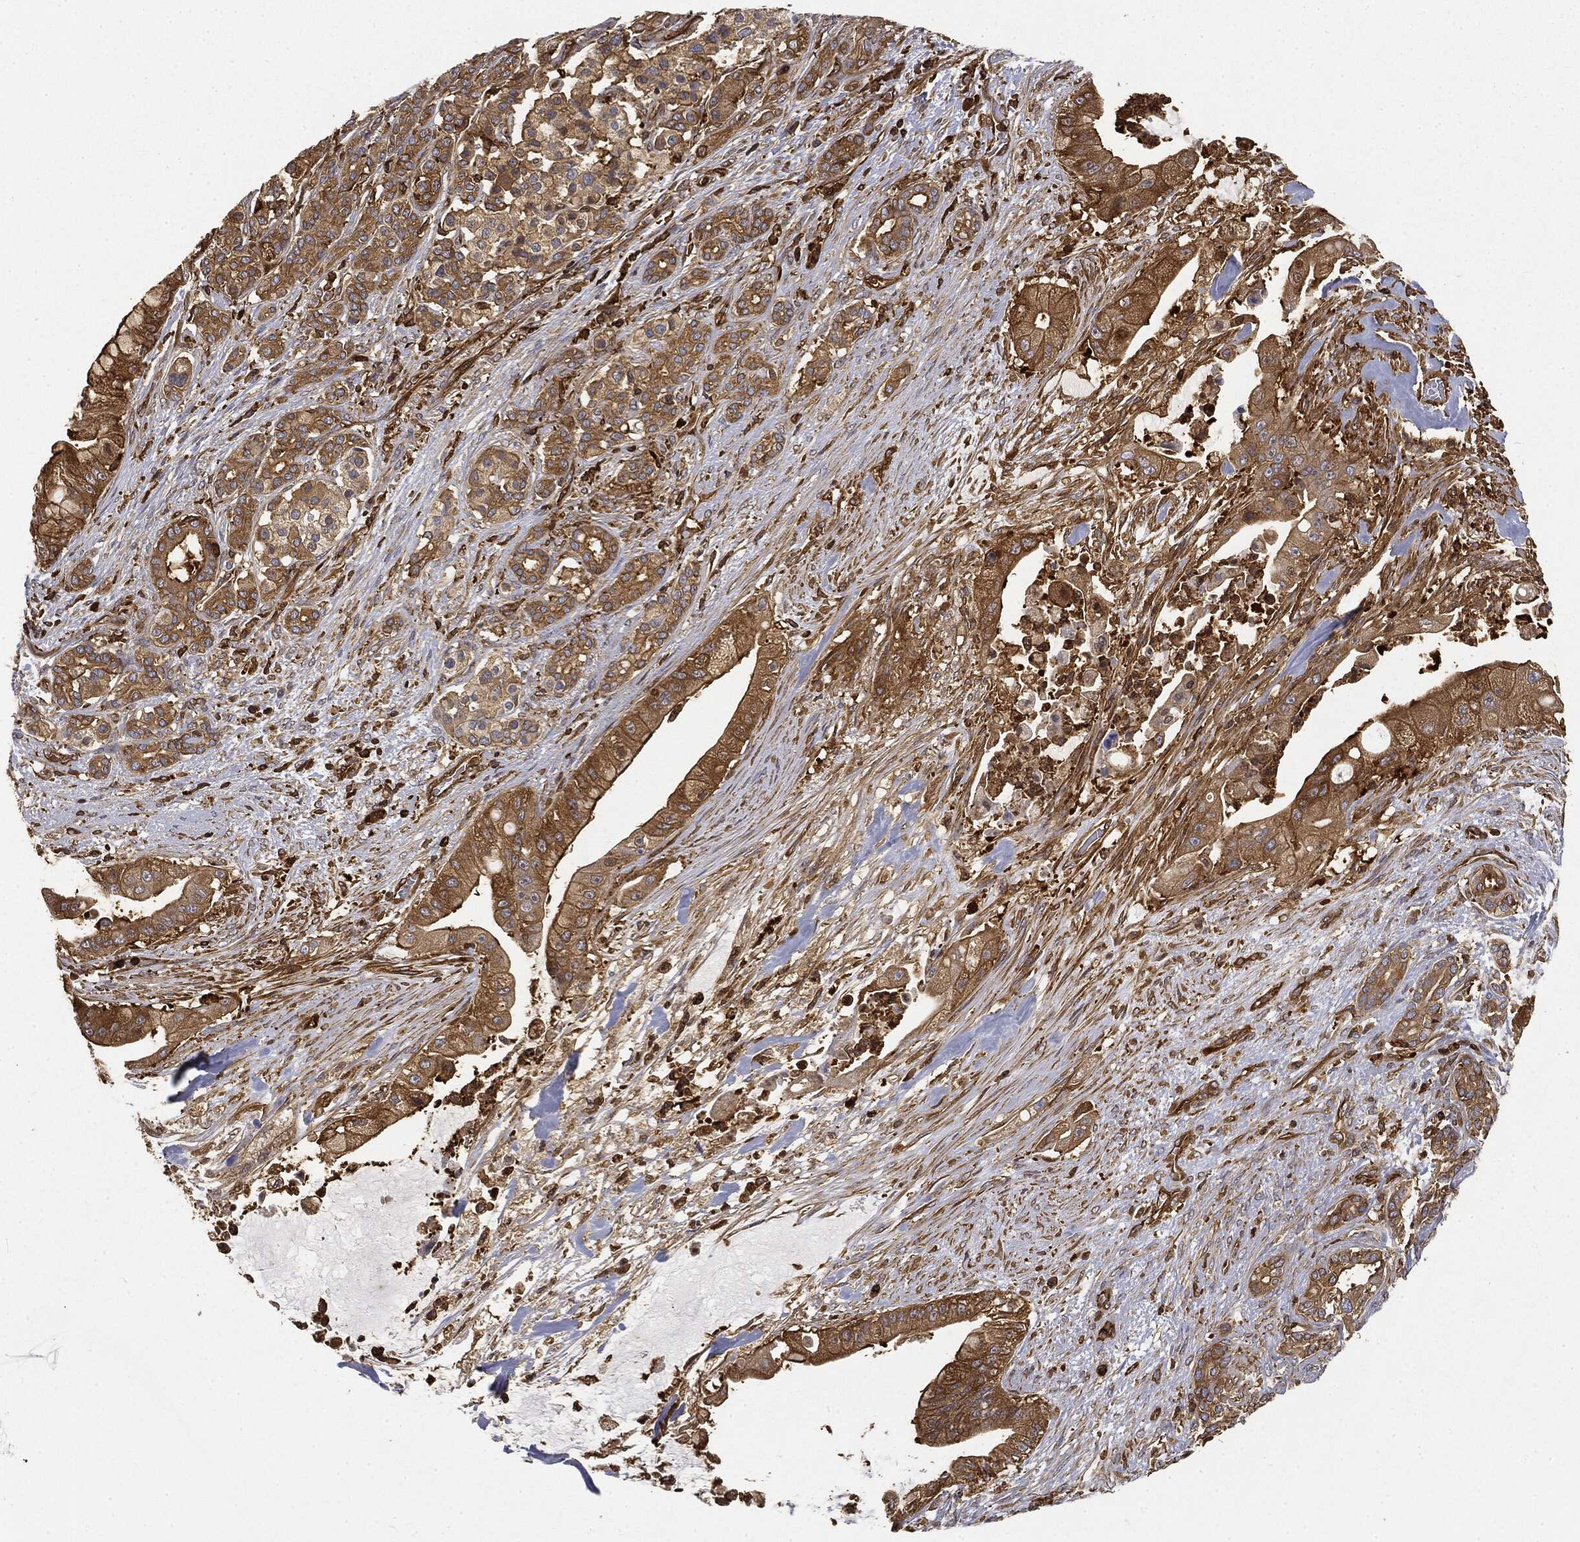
{"staining": {"intensity": "moderate", "quantity": ">75%", "location": "cytoplasmic/membranous"}, "tissue": "pancreatic cancer", "cell_type": "Tumor cells", "image_type": "cancer", "snomed": [{"axis": "morphology", "description": "Normal tissue, NOS"}, {"axis": "morphology", "description": "Inflammation, NOS"}, {"axis": "morphology", "description": "Adenocarcinoma, NOS"}, {"axis": "topography", "description": "Pancreas"}], "caption": "There is medium levels of moderate cytoplasmic/membranous staining in tumor cells of pancreatic cancer, as demonstrated by immunohistochemical staining (brown color).", "gene": "WDR1", "patient": {"sex": "male", "age": 57}}